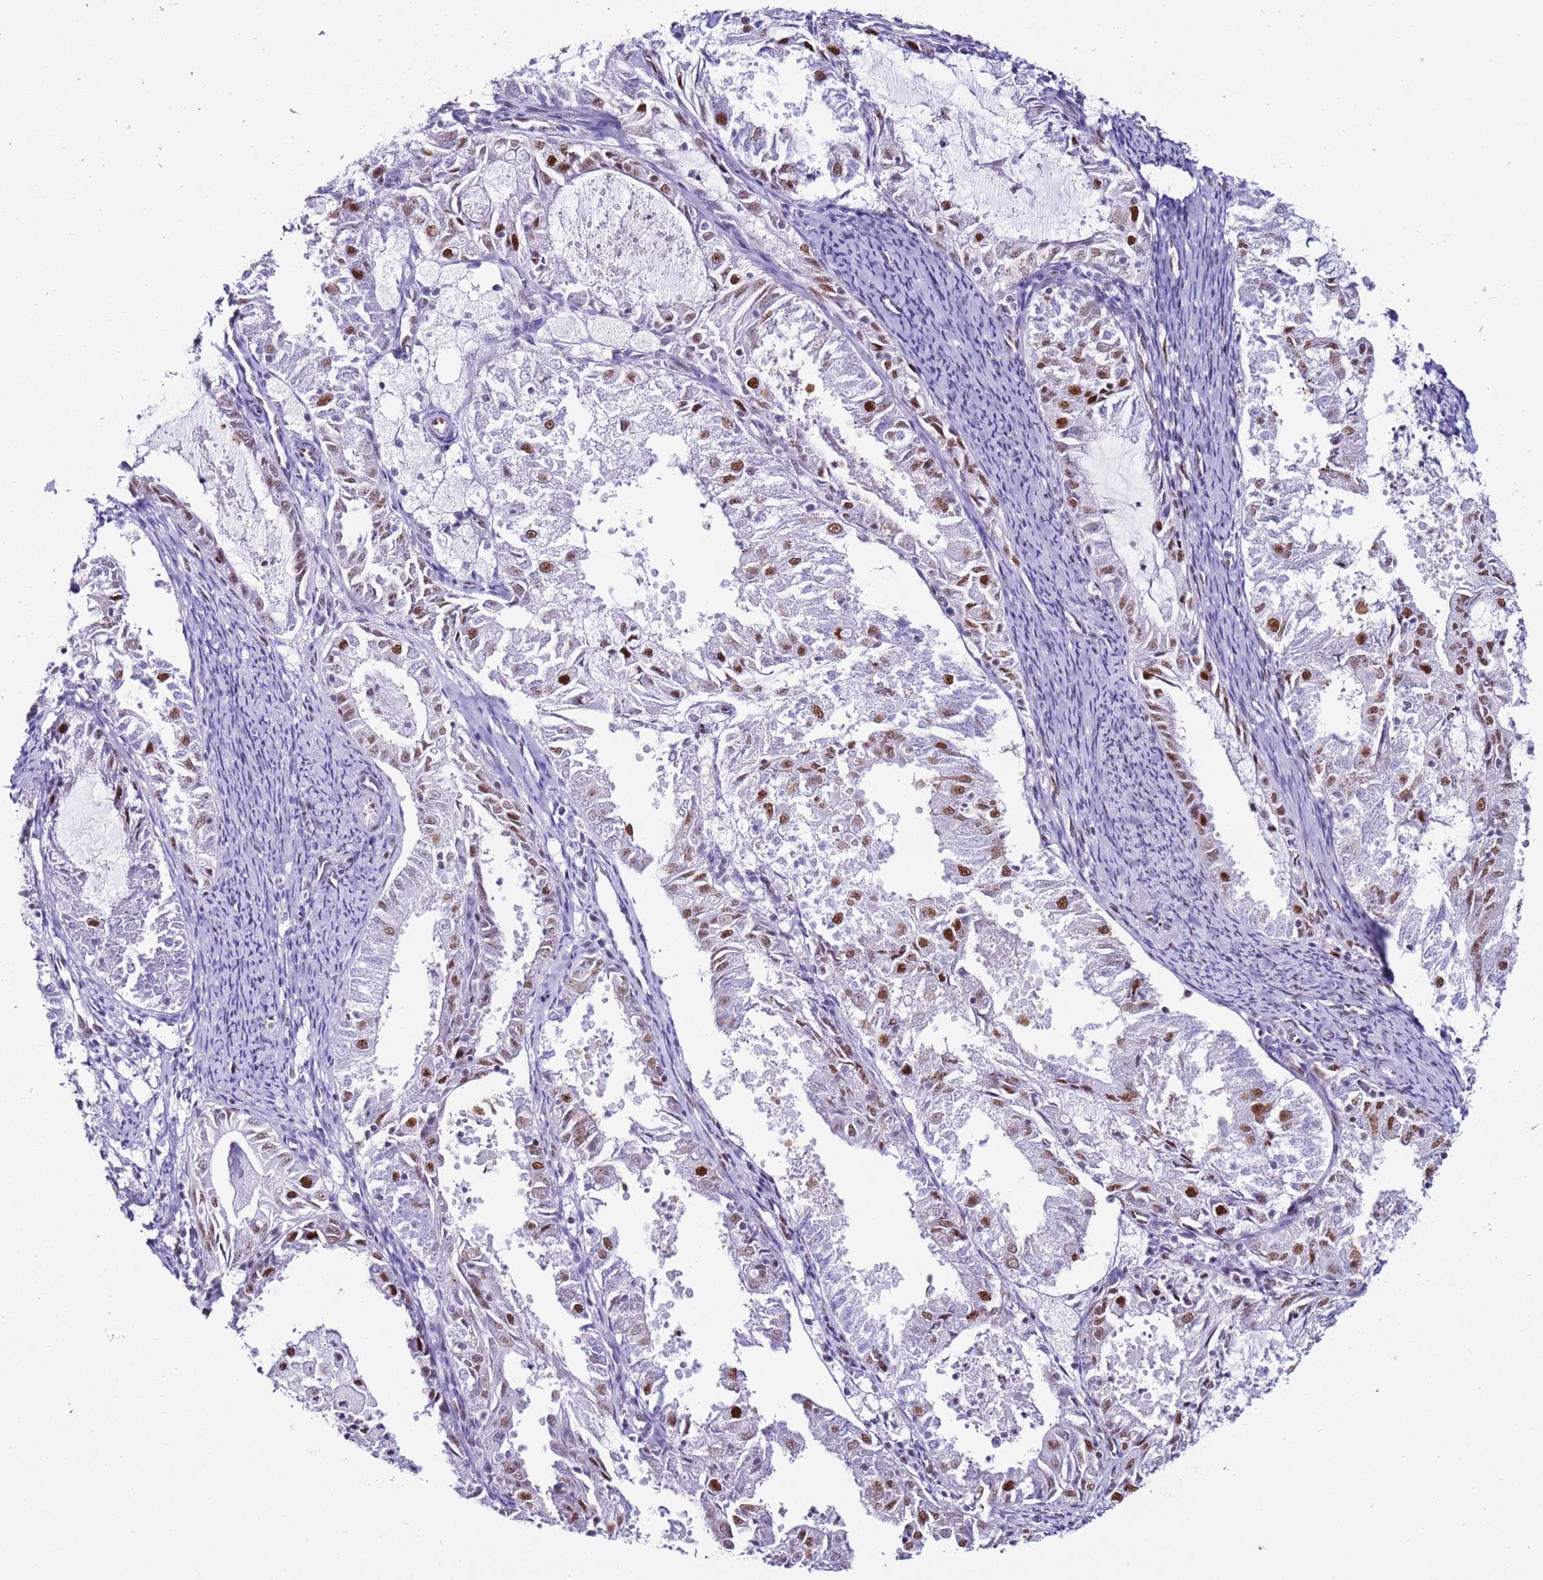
{"staining": {"intensity": "strong", "quantity": "<25%", "location": "nuclear"}, "tissue": "endometrial cancer", "cell_type": "Tumor cells", "image_type": "cancer", "snomed": [{"axis": "morphology", "description": "Adenocarcinoma, NOS"}, {"axis": "topography", "description": "Endometrium"}], "caption": "Immunohistochemistry (DAB) staining of endometrial adenocarcinoma reveals strong nuclear protein staining in about <25% of tumor cells.", "gene": "KPNA4", "patient": {"sex": "female", "age": 57}}